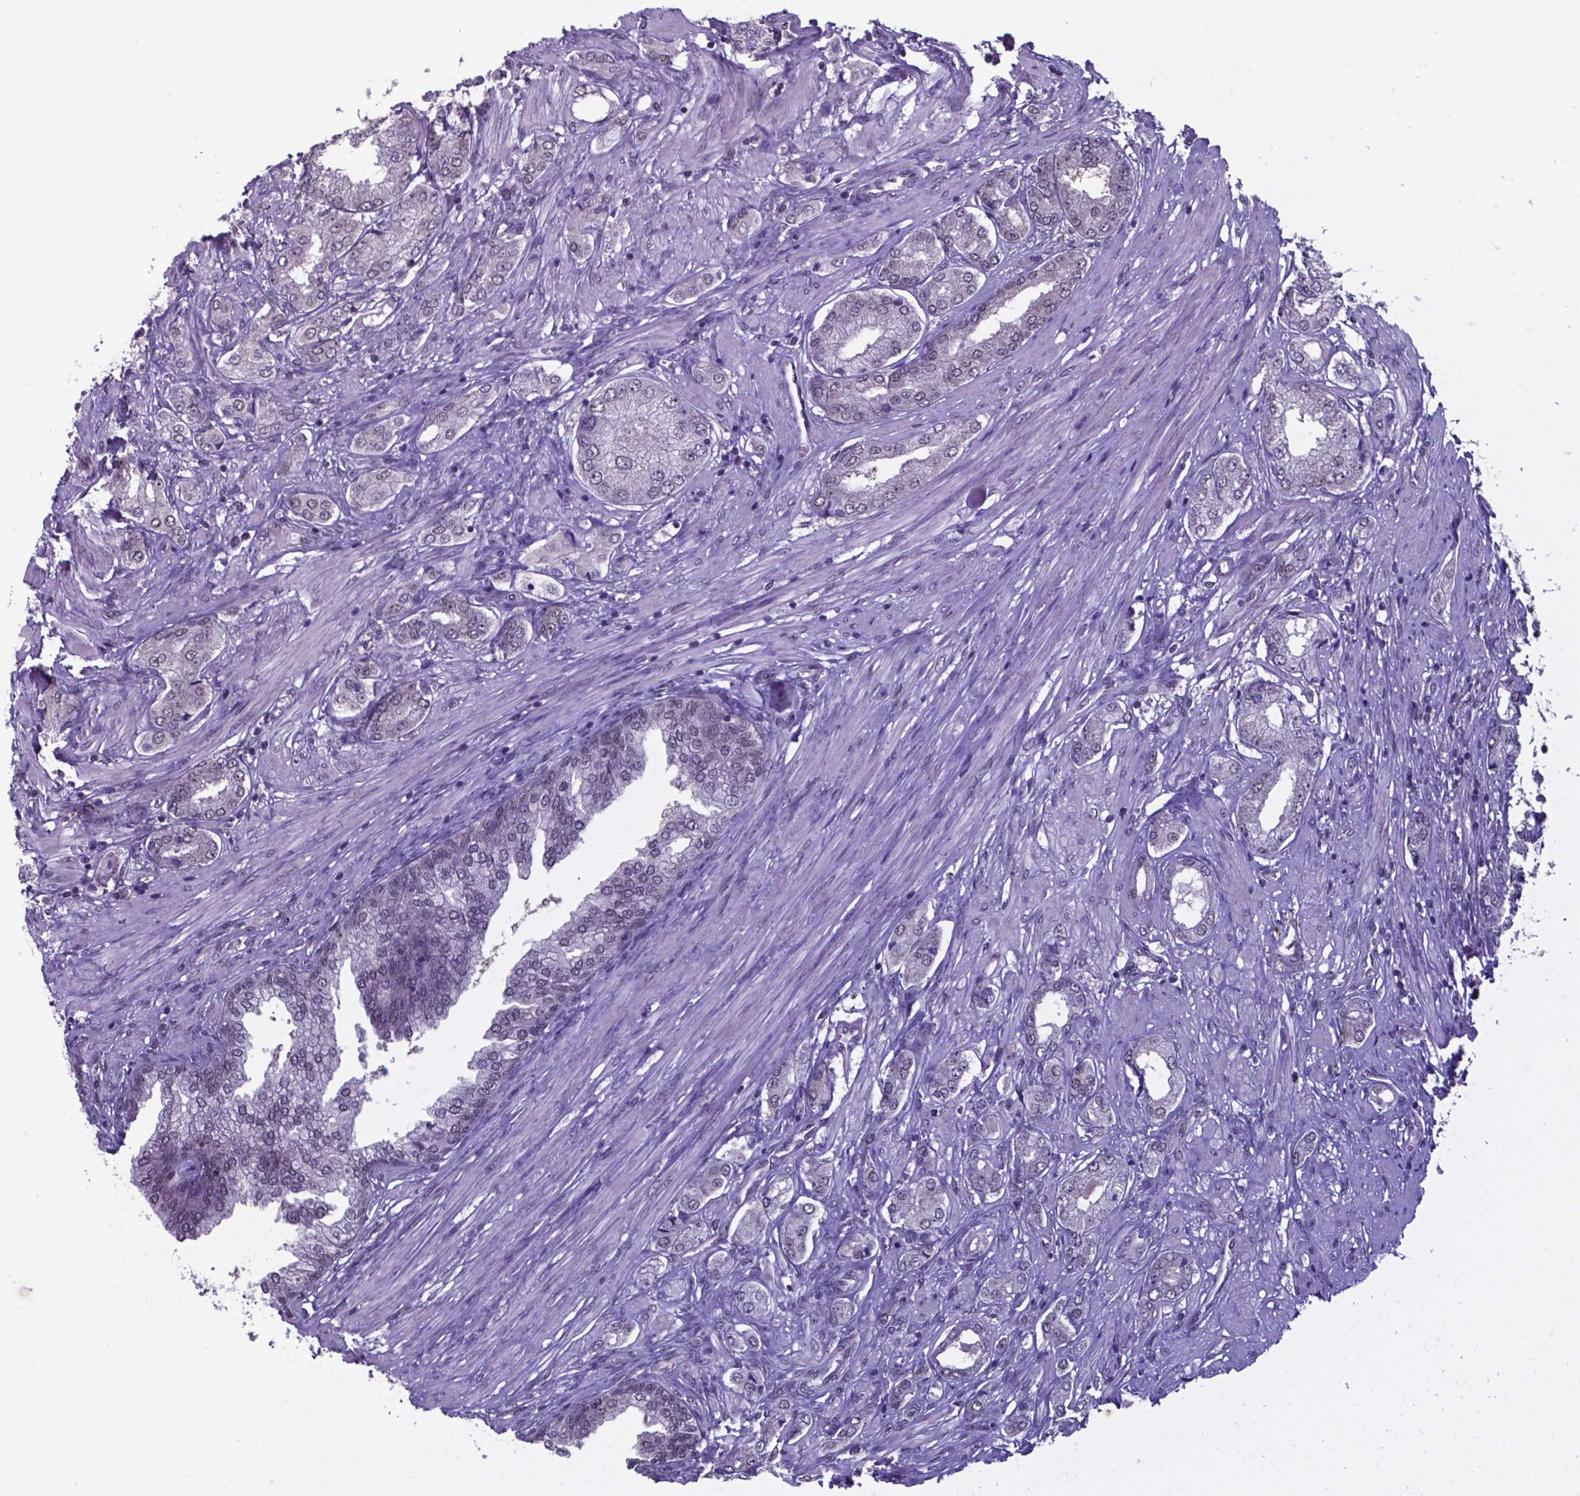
{"staining": {"intensity": "weak", "quantity": "<25%", "location": "nuclear"}, "tissue": "prostate cancer", "cell_type": "Tumor cells", "image_type": "cancer", "snomed": [{"axis": "morphology", "description": "Adenocarcinoma, NOS"}, {"axis": "topography", "description": "Prostate"}], "caption": "This micrograph is of prostate cancer (adenocarcinoma) stained with immunohistochemistry to label a protein in brown with the nuclei are counter-stained blue. There is no expression in tumor cells.", "gene": "UBA1", "patient": {"sex": "male", "age": 63}}